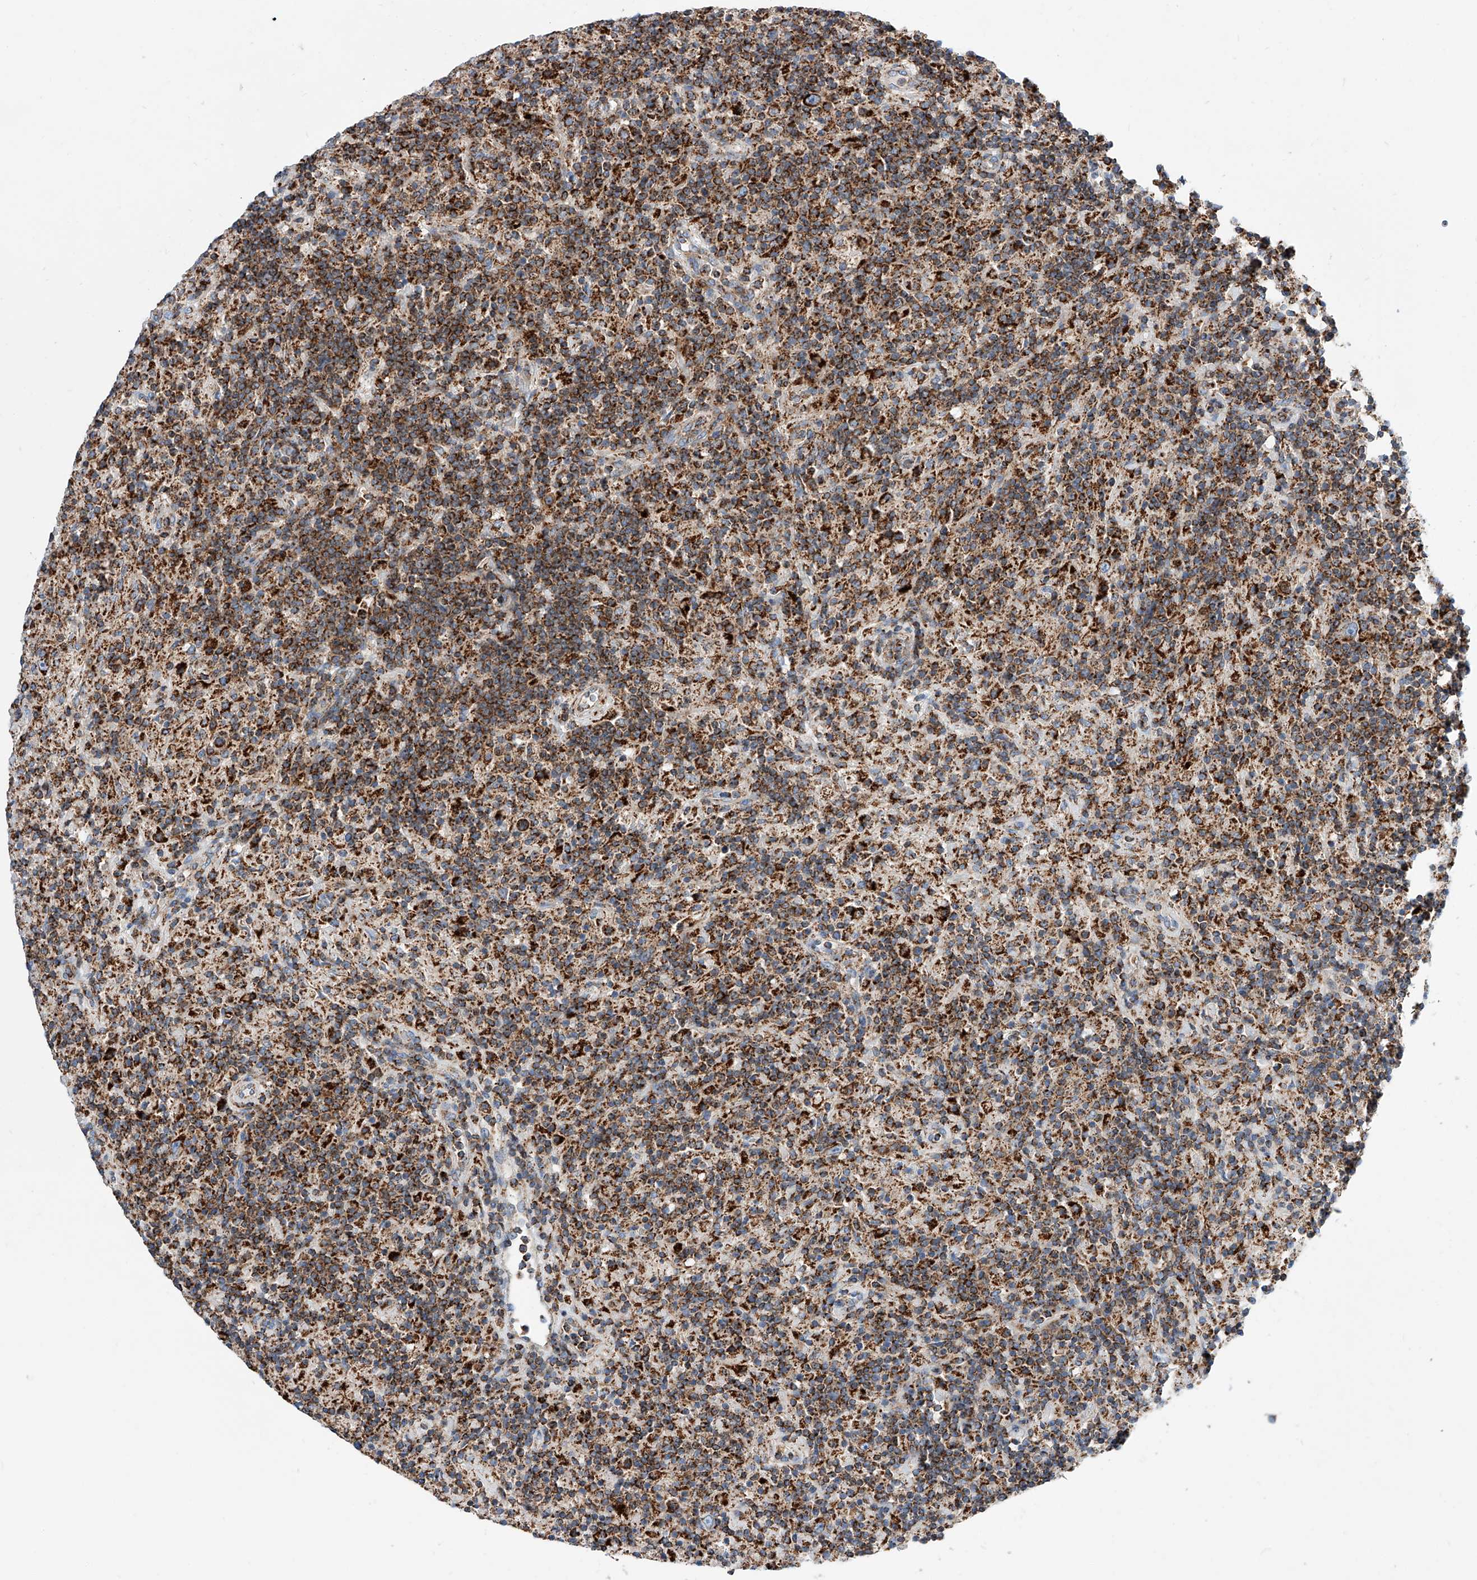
{"staining": {"intensity": "strong", "quantity": ">75%", "location": "cytoplasmic/membranous"}, "tissue": "lymphoma", "cell_type": "Tumor cells", "image_type": "cancer", "snomed": [{"axis": "morphology", "description": "Hodgkin's disease, NOS"}, {"axis": "topography", "description": "Lymph node"}], "caption": "Hodgkin's disease tissue displays strong cytoplasmic/membranous staining in approximately >75% of tumor cells", "gene": "CPNE5", "patient": {"sex": "male", "age": 70}}